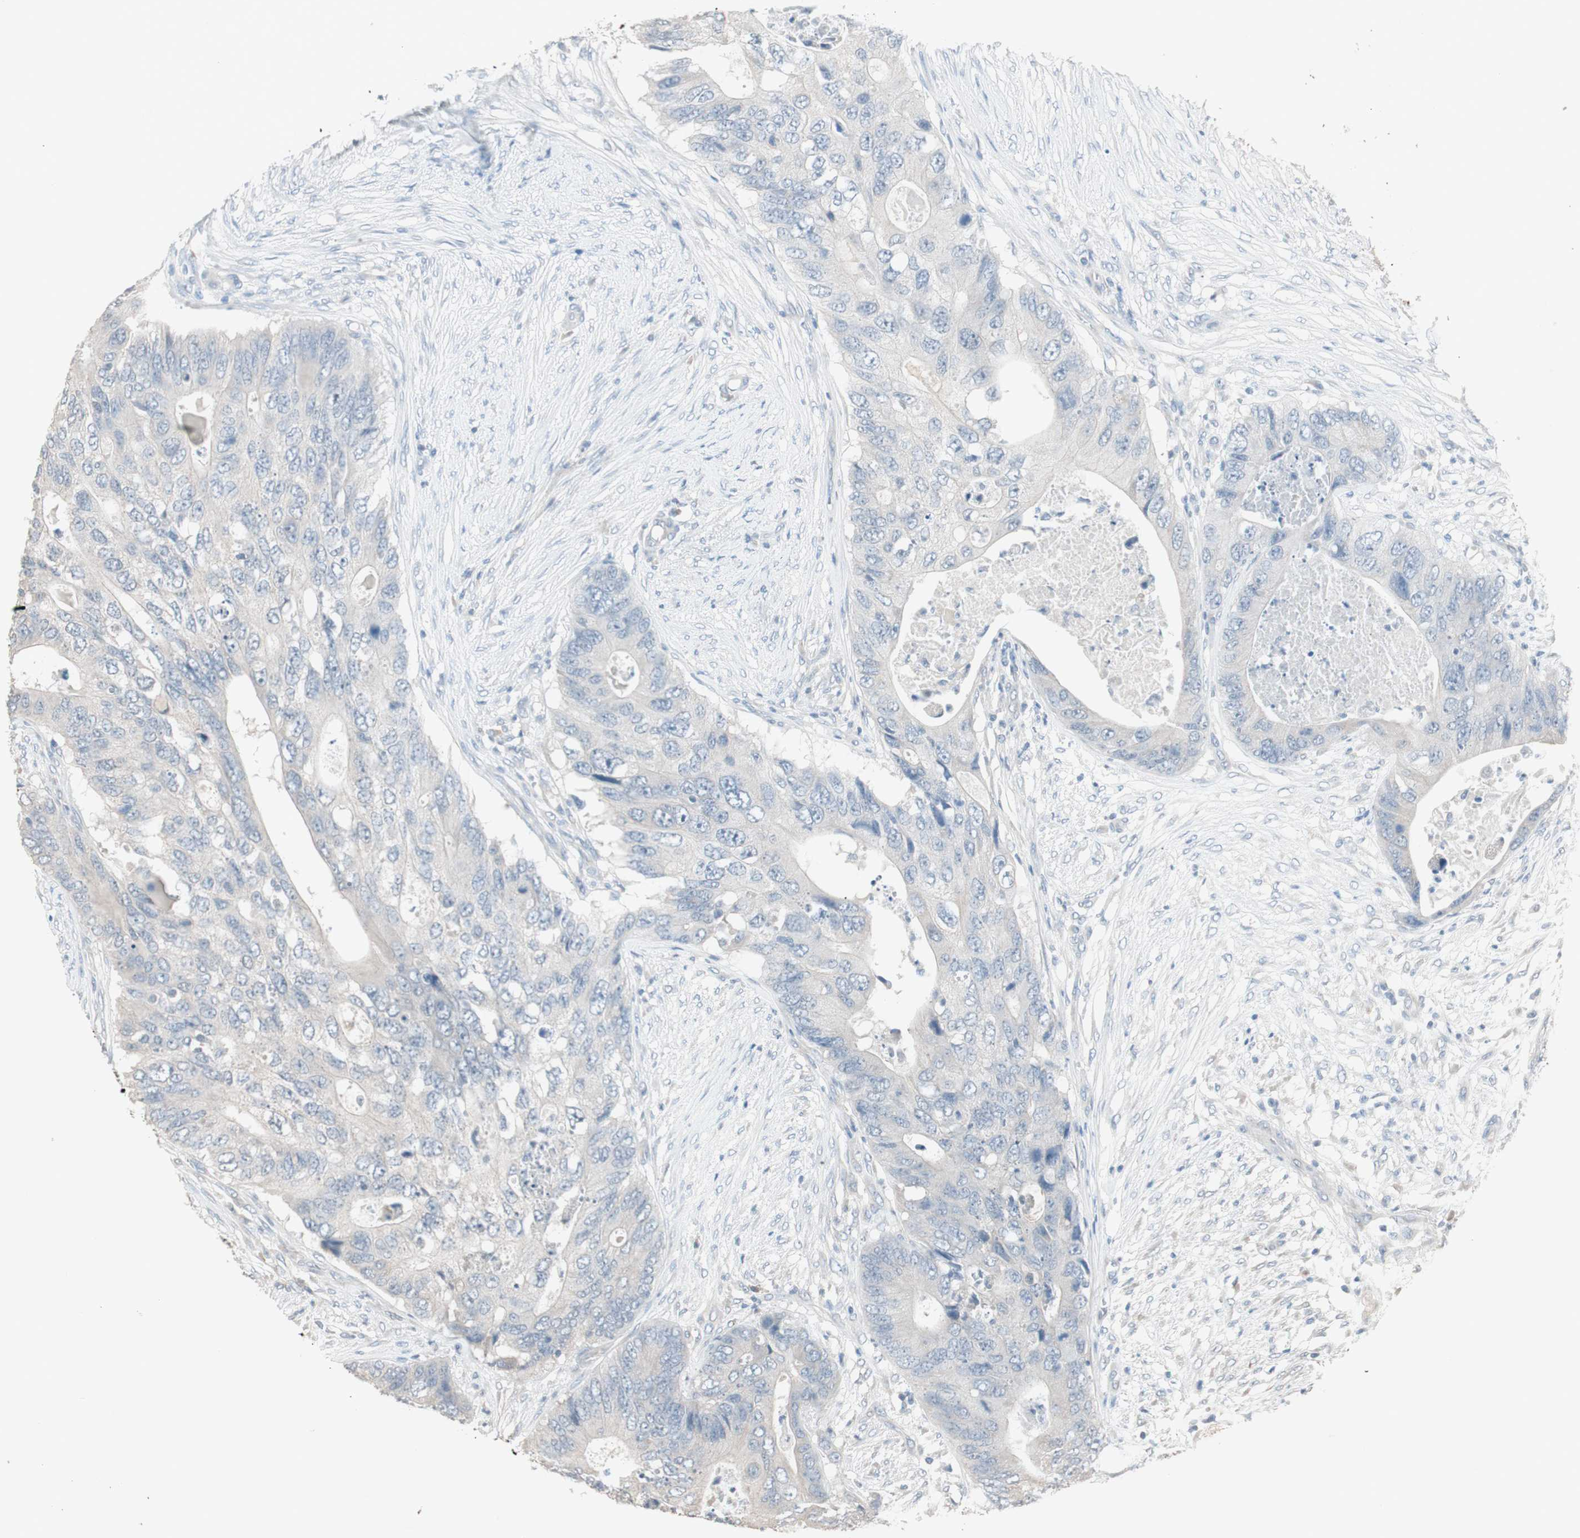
{"staining": {"intensity": "negative", "quantity": "none", "location": "none"}, "tissue": "colorectal cancer", "cell_type": "Tumor cells", "image_type": "cancer", "snomed": [{"axis": "morphology", "description": "Adenocarcinoma, NOS"}, {"axis": "topography", "description": "Colon"}], "caption": "An immunohistochemistry micrograph of colorectal adenocarcinoma is shown. There is no staining in tumor cells of colorectal adenocarcinoma.", "gene": "KHK", "patient": {"sex": "male", "age": 71}}